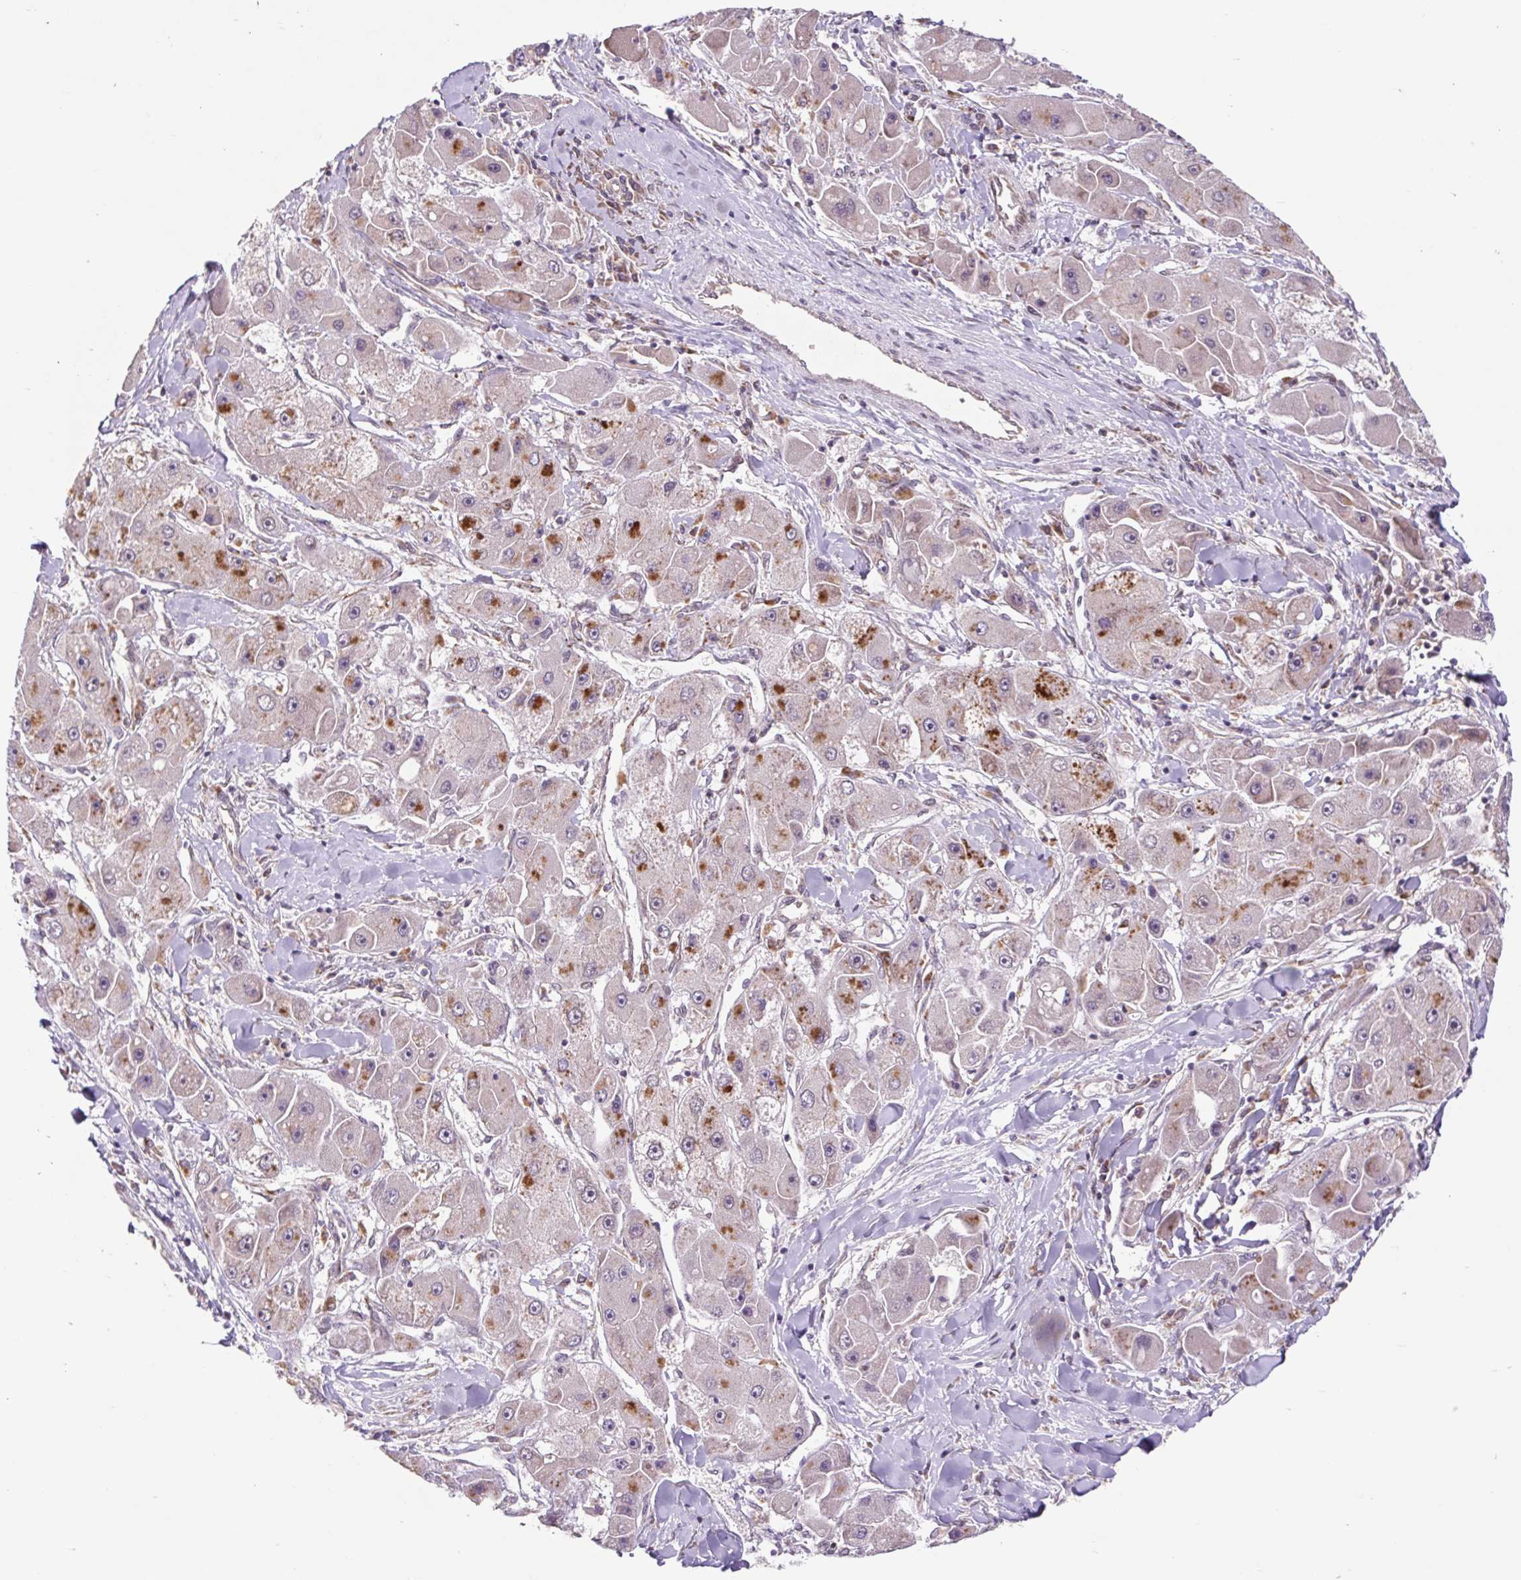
{"staining": {"intensity": "moderate", "quantity": "25%-75%", "location": "cytoplasmic/membranous"}, "tissue": "liver cancer", "cell_type": "Tumor cells", "image_type": "cancer", "snomed": [{"axis": "morphology", "description": "Carcinoma, Hepatocellular, NOS"}, {"axis": "topography", "description": "Liver"}], "caption": "Brown immunohistochemical staining in human hepatocellular carcinoma (liver) reveals moderate cytoplasmic/membranous expression in about 25%-75% of tumor cells.", "gene": "HFE", "patient": {"sex": "male", "age": 24}}